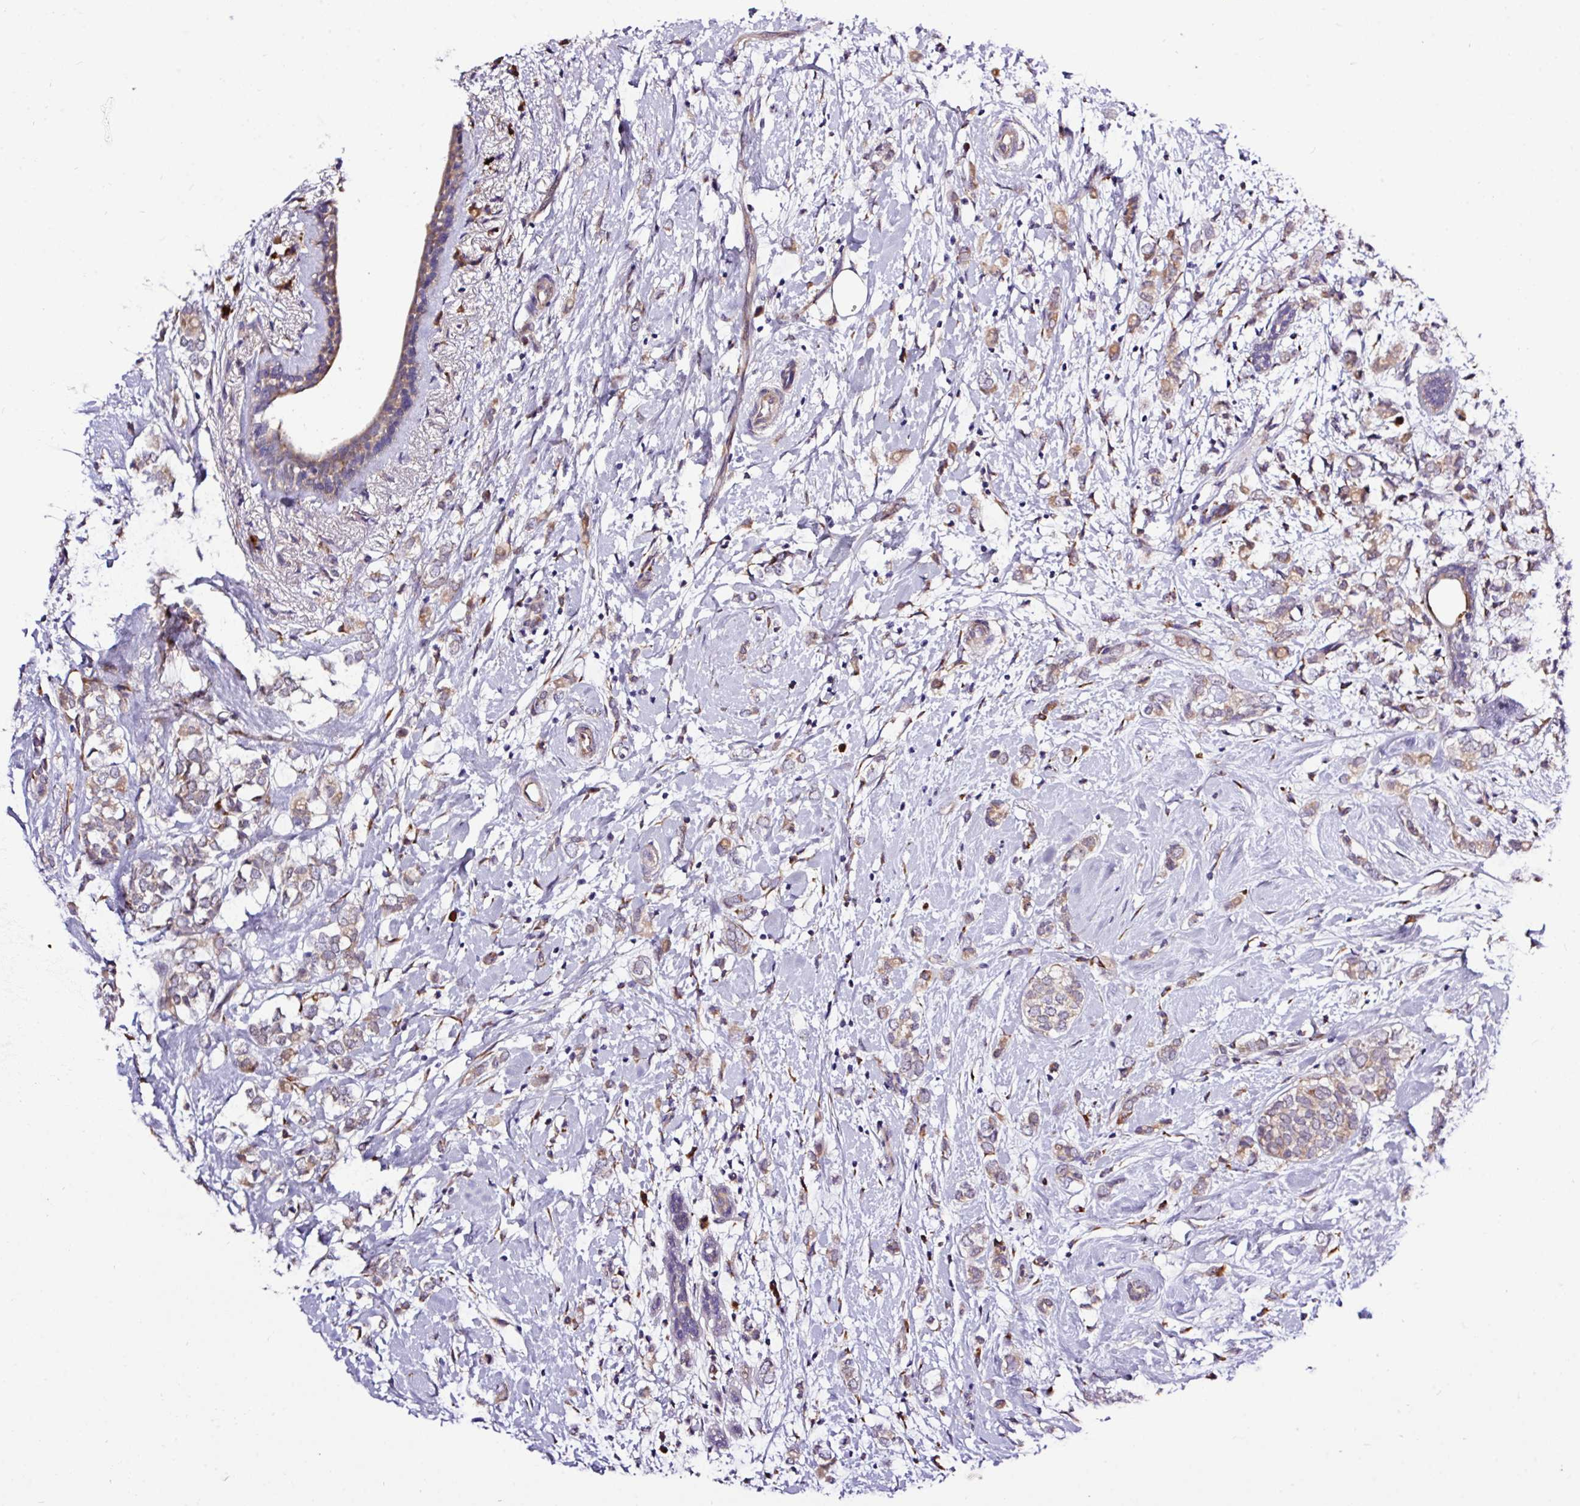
{"staining": {"intensity": "weak", "quantity": "25%-75%", "location": "cytoplasmic/membranous"}, "tissue": "breast cancer", "cell_type": "Tumor cells", "image_type": "cancer", "snomed": [{"axis": "morphology", "description": "Normal tissue, NOS"}, {"axis": "morphology", "description": "Lobular carcinoma"}, {"axis": "topography", "description": "Breast"}], "caption": "High-magnification brightfield microscopy of breast cancer (lobular carcinoma) stained with DAB (brown) and counterstained with hematoxylin (blue). tumor cells exhibit weak cytoplasmic/membranous staining is appreciated in about25%-75% of cells.", "gene": "TM2D2", "patient": {"sex": "female", "age": 47}}